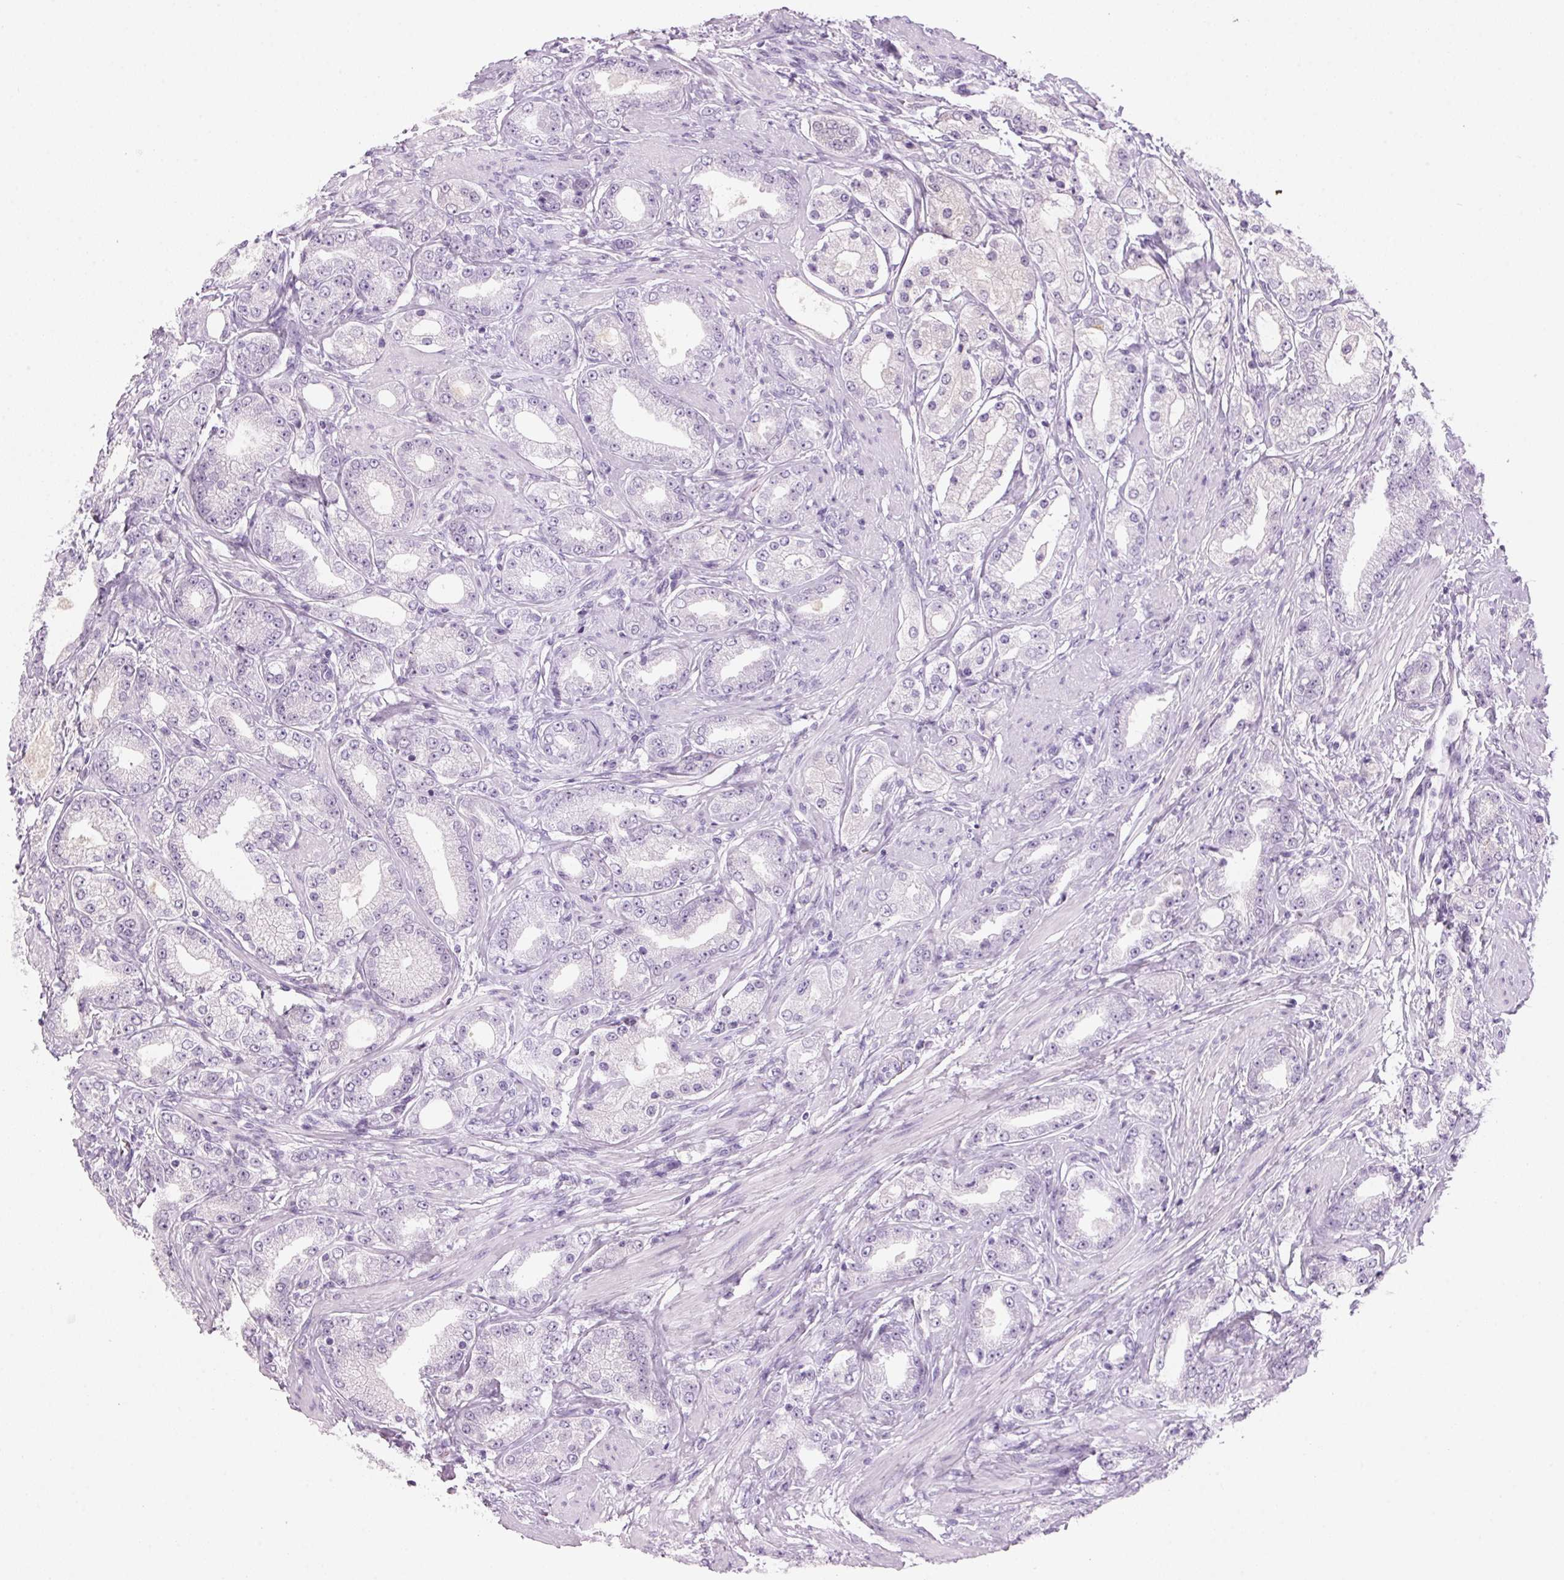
{"staining": {"intensity": "negative", "quantity": "none", "location": "none"}, "tissue": "prostate cancer", "cell_type": "Tumor cells", "image_type": "cancer", "snomed": [{"axis": "morphology", "description": "Adenocarcinoma, High grade"}, {"axis": "topography", "description": "Prostate"}], "caption": "DAB immunohistochemical staining of prostate cancer shows no significant positivity in tumor cells.", "gene": "ADAM20", "patient": {"sex": "male", "age": 67}}